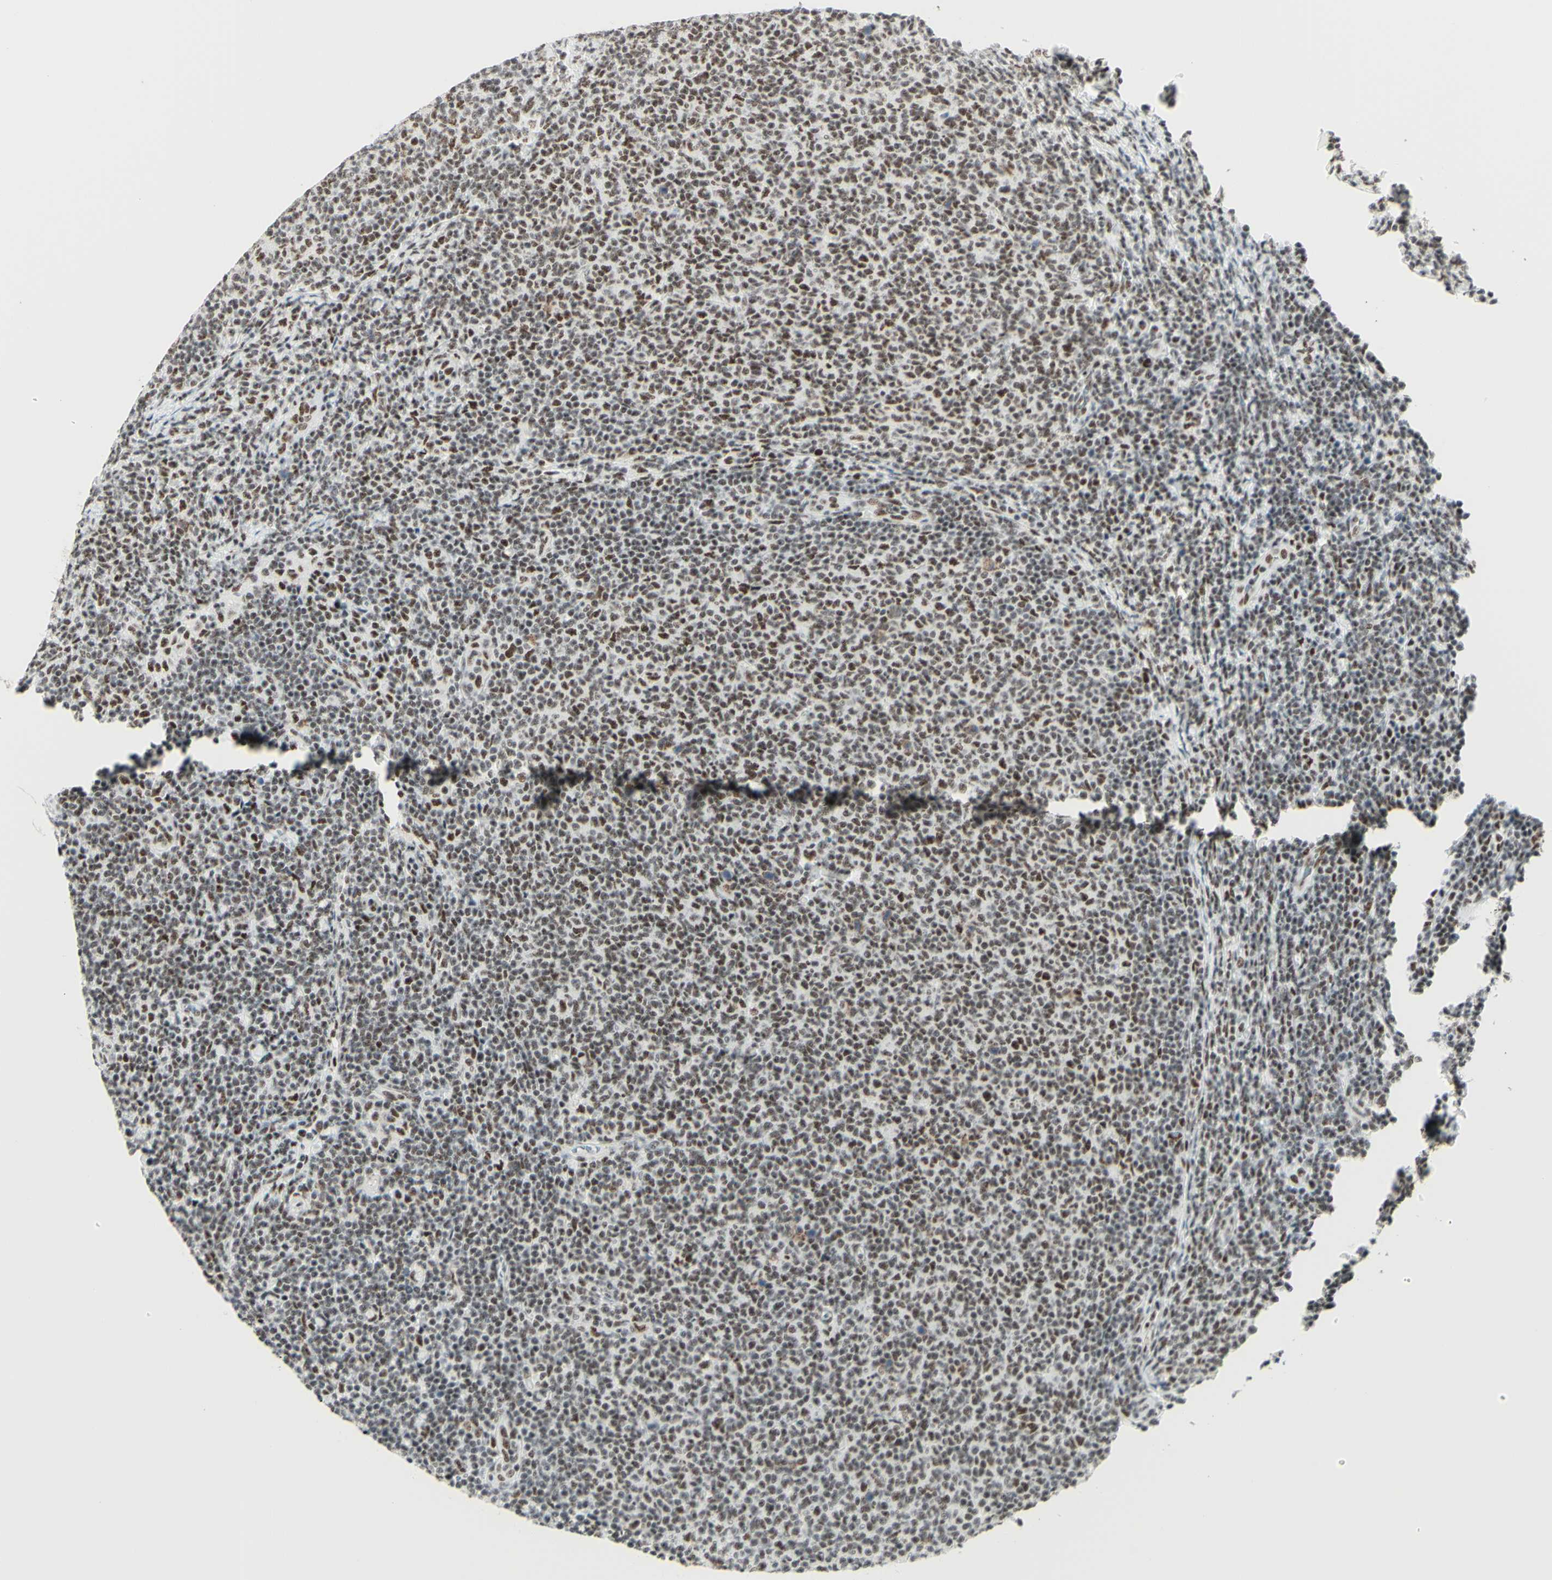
{"staining": {"intensity": "weak", "quantity": "25%-75%", "location": "nuclear"}, "tissue": "lymphoma", "cell_type": "Tumor cells", "image_type": "cancer", "snomed": [{"axis": "morphology", "description": "Malignant lymphoma, non-Hodgkin's type, Low grade"}, {"axis": "topography", "description": "Lymph node"}], "caption": "Tumor cells demonstrate low levels of weak nuclear positivity in approximately 25%-75% of cells in human lymphoma. The protein is stained brown, and the nuclei are stained in blue (DAB (3,3'-diaminobenzidine) IHC with brightfield microscopy, high magnification).", "gene": "WTAP", "patient": {"sex": "male", "age": 66}}